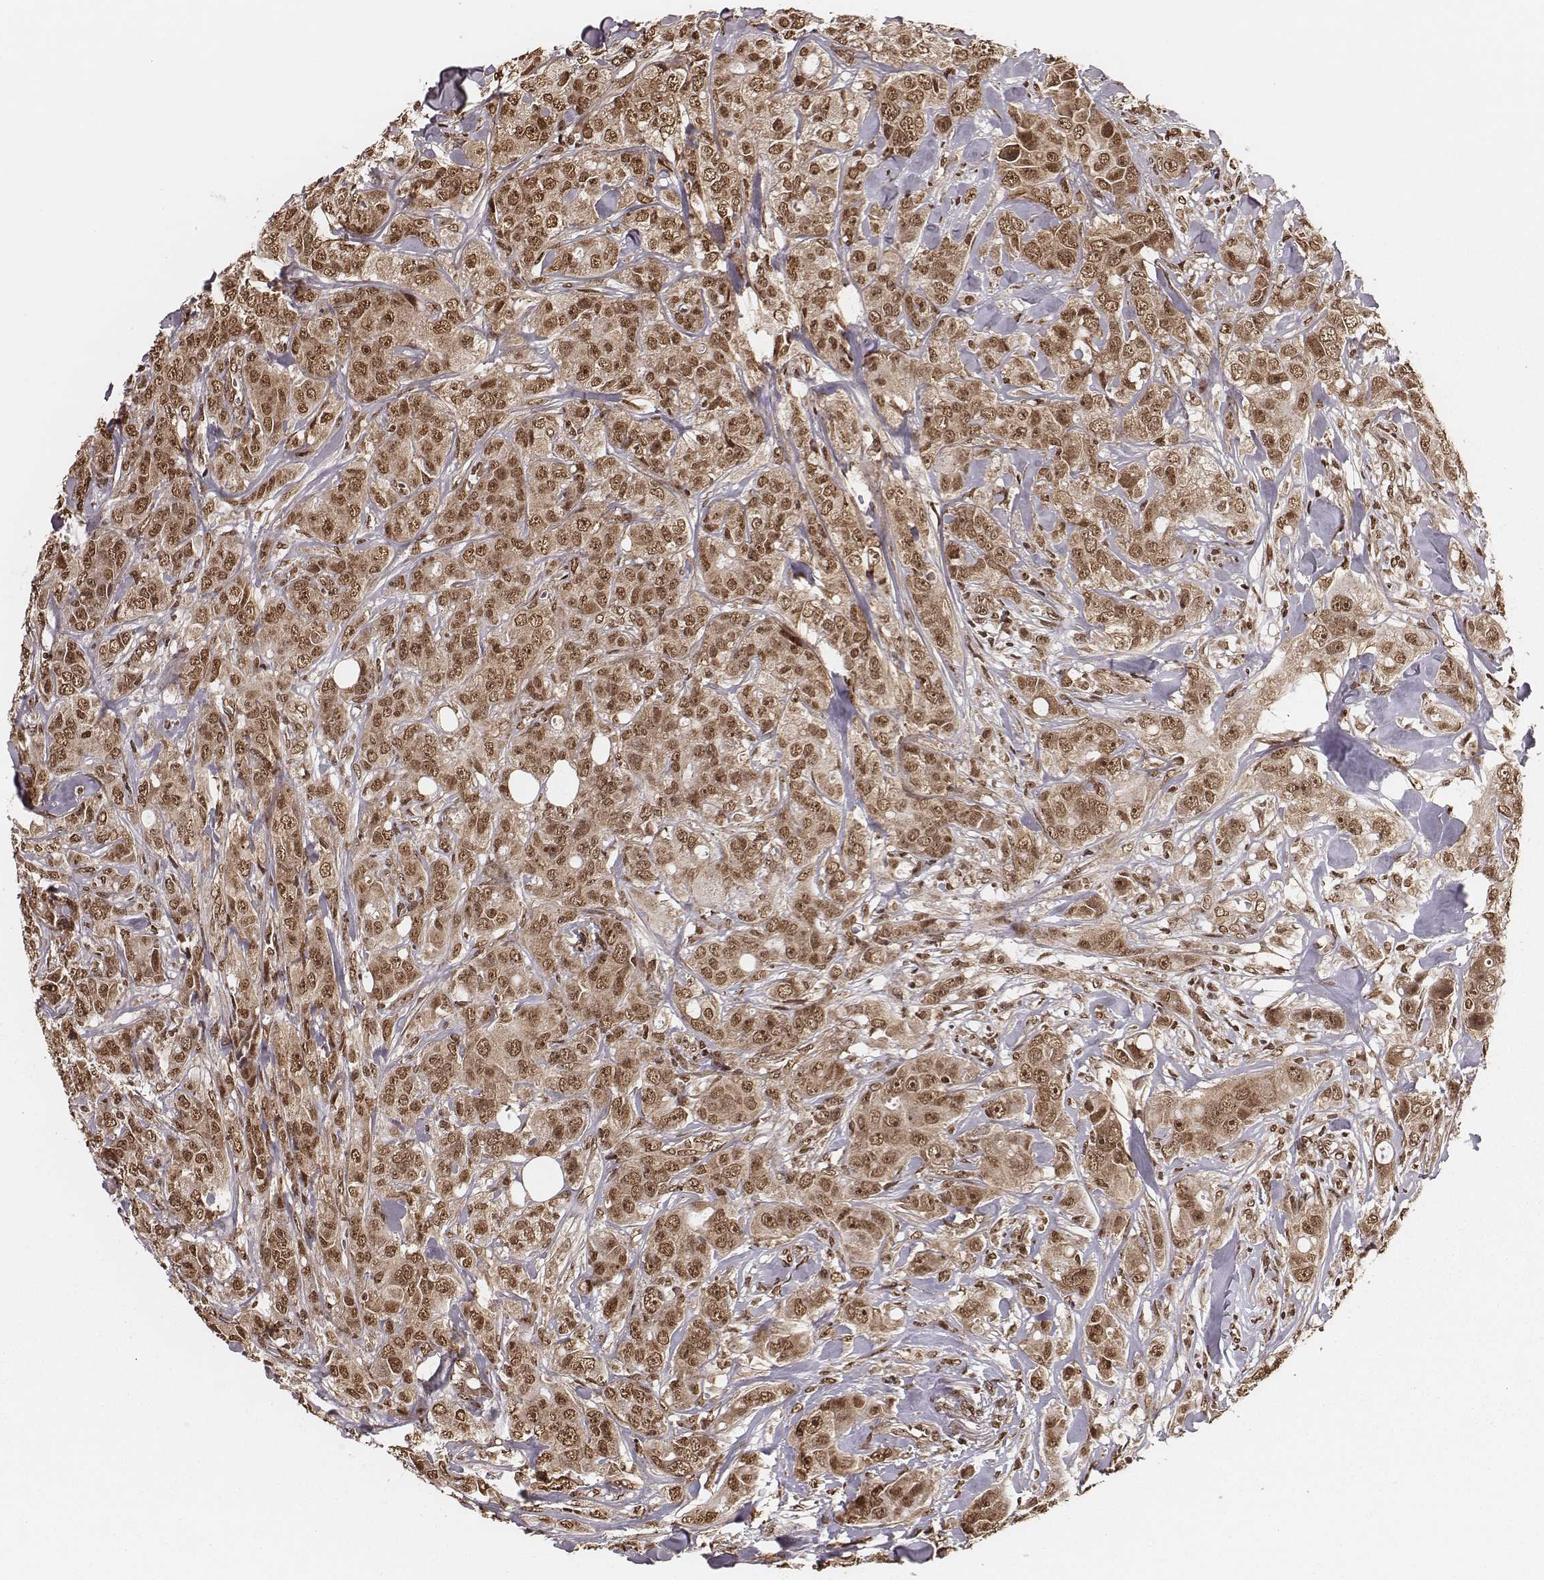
{"staining": {"intensity": "moderate", "quantity": ">75%", "location": "nuclear"}, "tissue": "breast cancer", "cell_type": "Tumor cells", "image_type": "cancer", "snomed": [{"axis": "morphology", "description": "Duct carcinoma"}, {"axis": "topography", "description": "Breast"}], "caption": "High-magnification brightfield microscopy of breast intraductal carcinoma stained with DAB (3,3'-diaminobenzidine) (brown) and counterstained with hematoxylin (blue). tumor cells exhibit moderate nuclear positivity is identified in approximately>75% of cells.", "gene": "NFX1", "patient": {"sex": "female", "age": 43}}